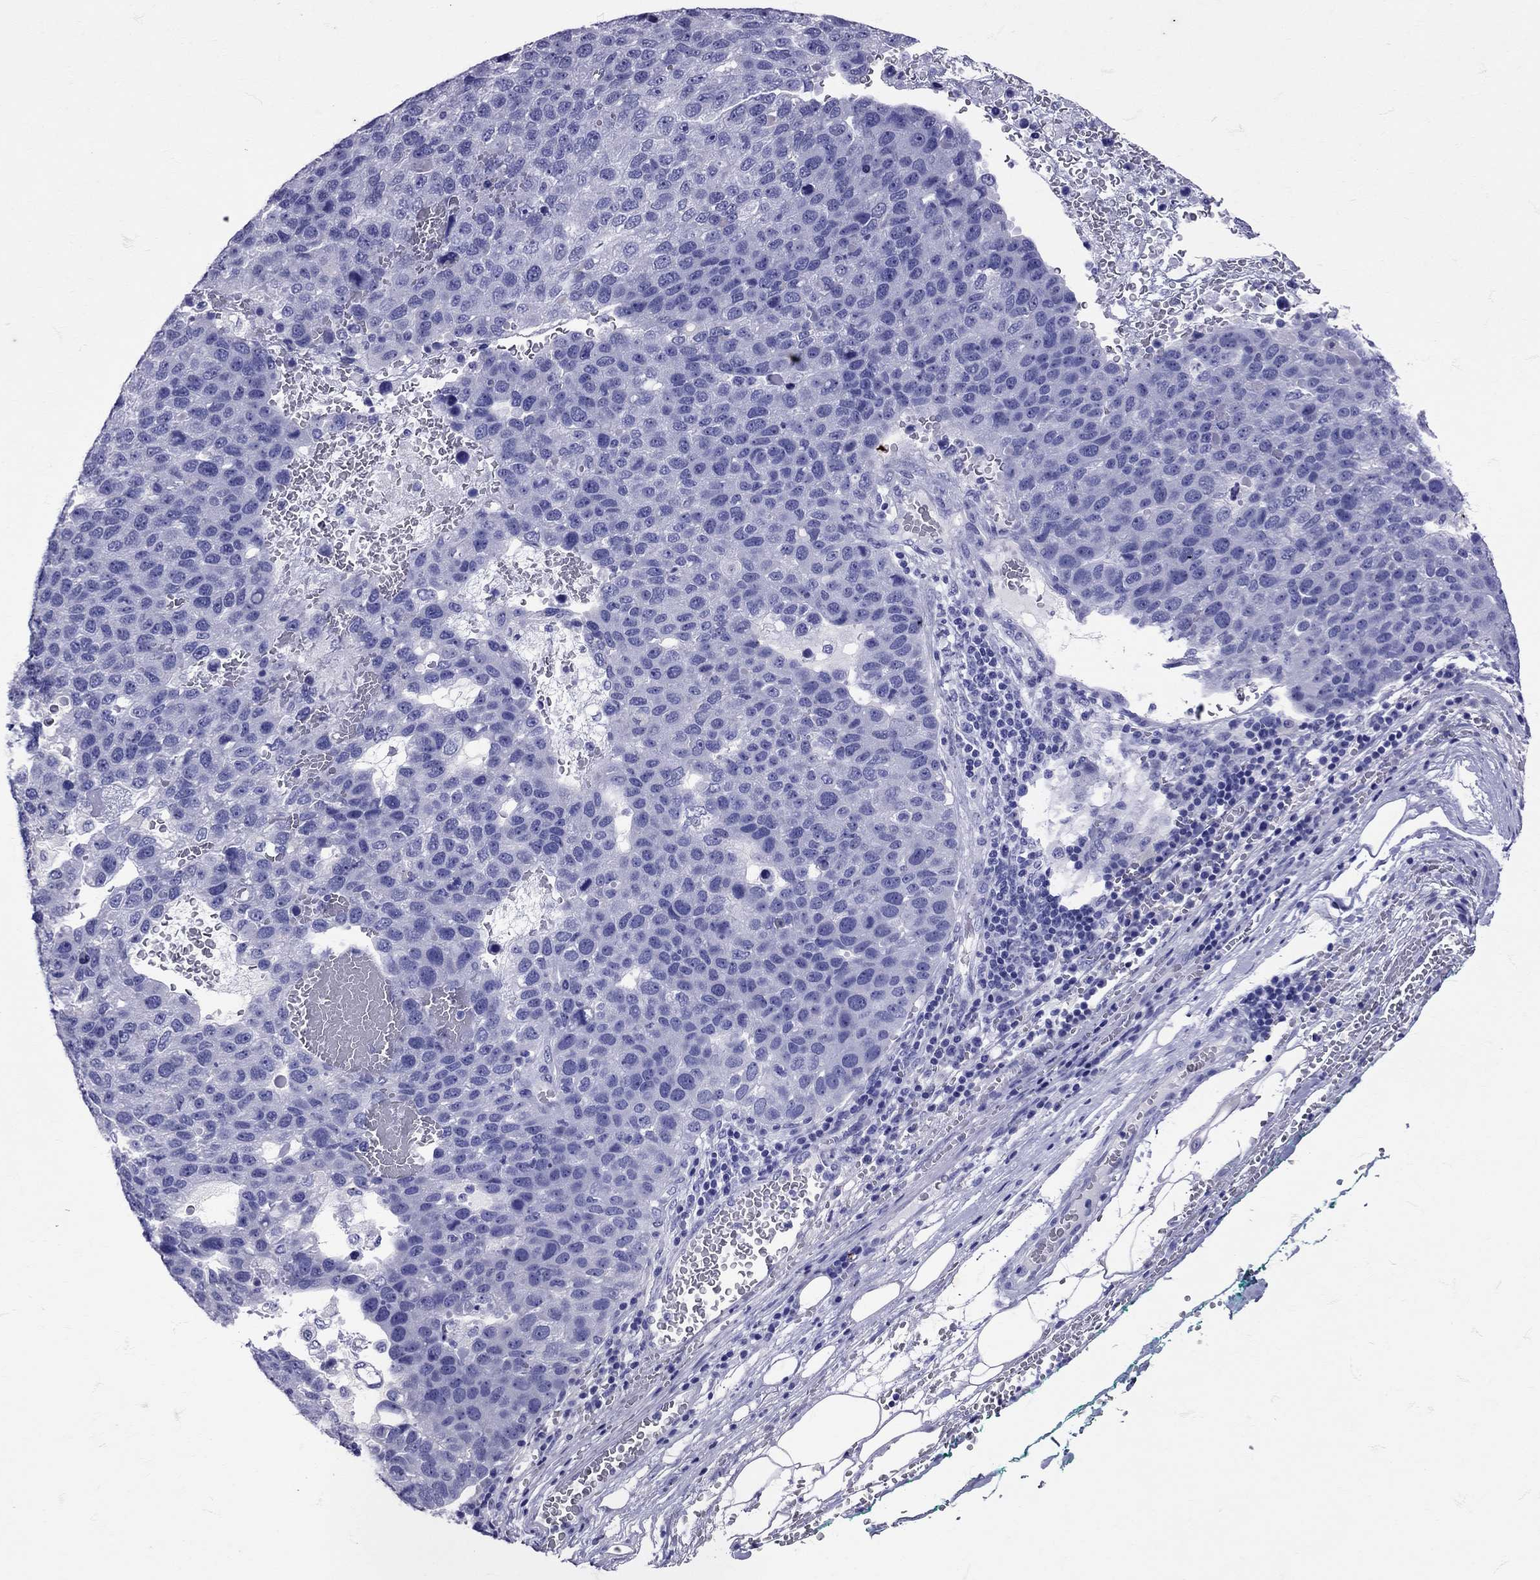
{"staining": {"intensity": "negative", "quantity": "none", "location": "none"}, "tissue": "pancreatic cancer", "cell_type": "Tumor cells", "image_type": "cancer", "snomed": [{"axis": "morphology", "description": "Adenocarcinoma, NOS"}, {"axis": "topography", "description": "Pancreas"}], "caption": "Human pancreatic cancer (adenocarcinoma) stained for a protein using immunohistochemistry exhibits no expression in tumor cells.", "gene": "AVP", "patient": {"sex": "female", "age": 61}}